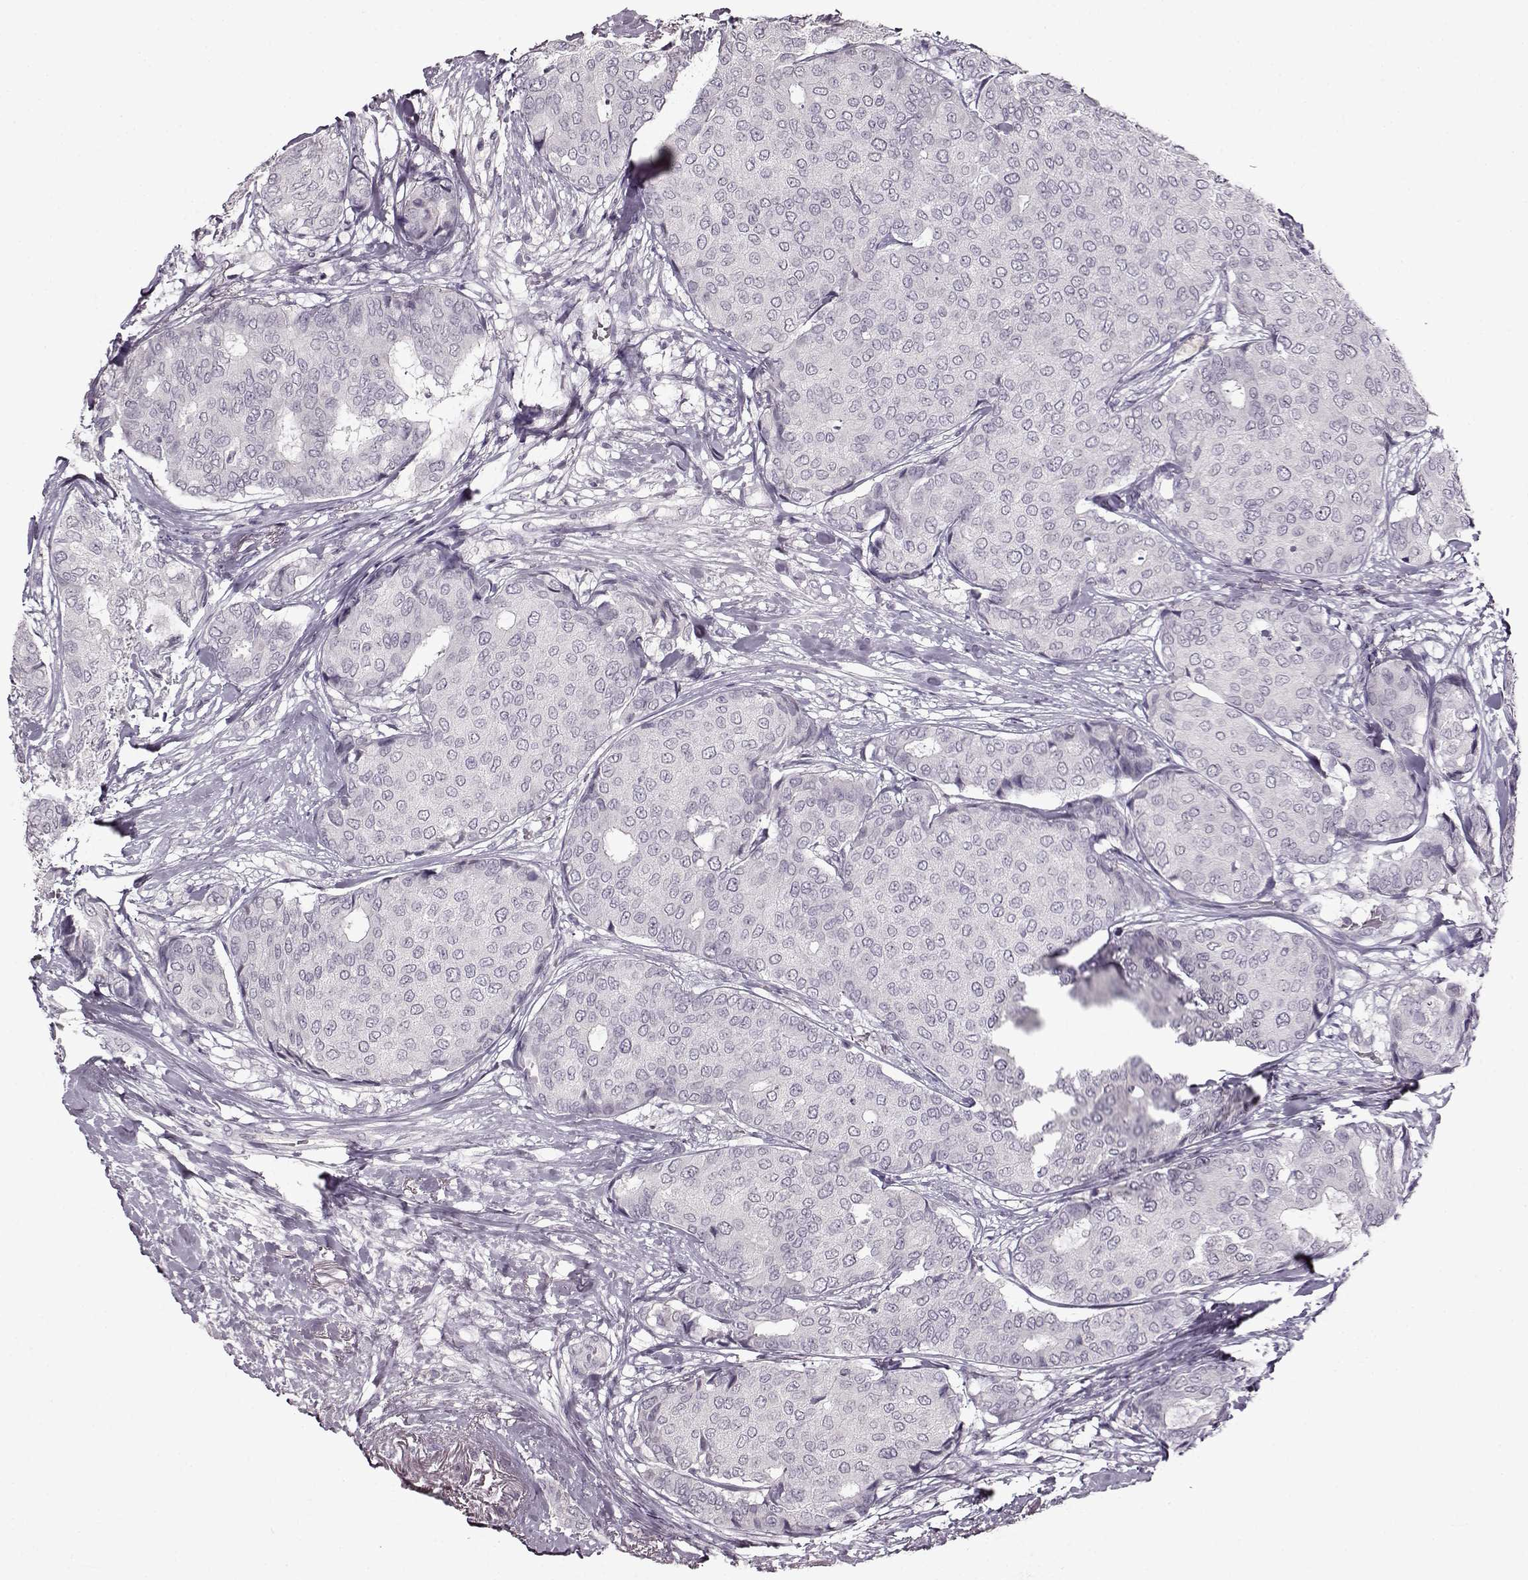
{"staining": {"intensity": "negative", "quantity": "none", "location": "none"}, "tissue": "breast cancer", "cell_type": "Tumor cells", "image_type": "cancer", "snomed": [{"axis": "morphology", "description": "Duct carcinoma"}, {"axis": "topography", "description": "Breast"}], "caption": "Tumor cells are negative for brown protein staining in breast intraductal carcinoma.", "gene": "FSHB", "patient": {"sex": "female", "age": 75}}